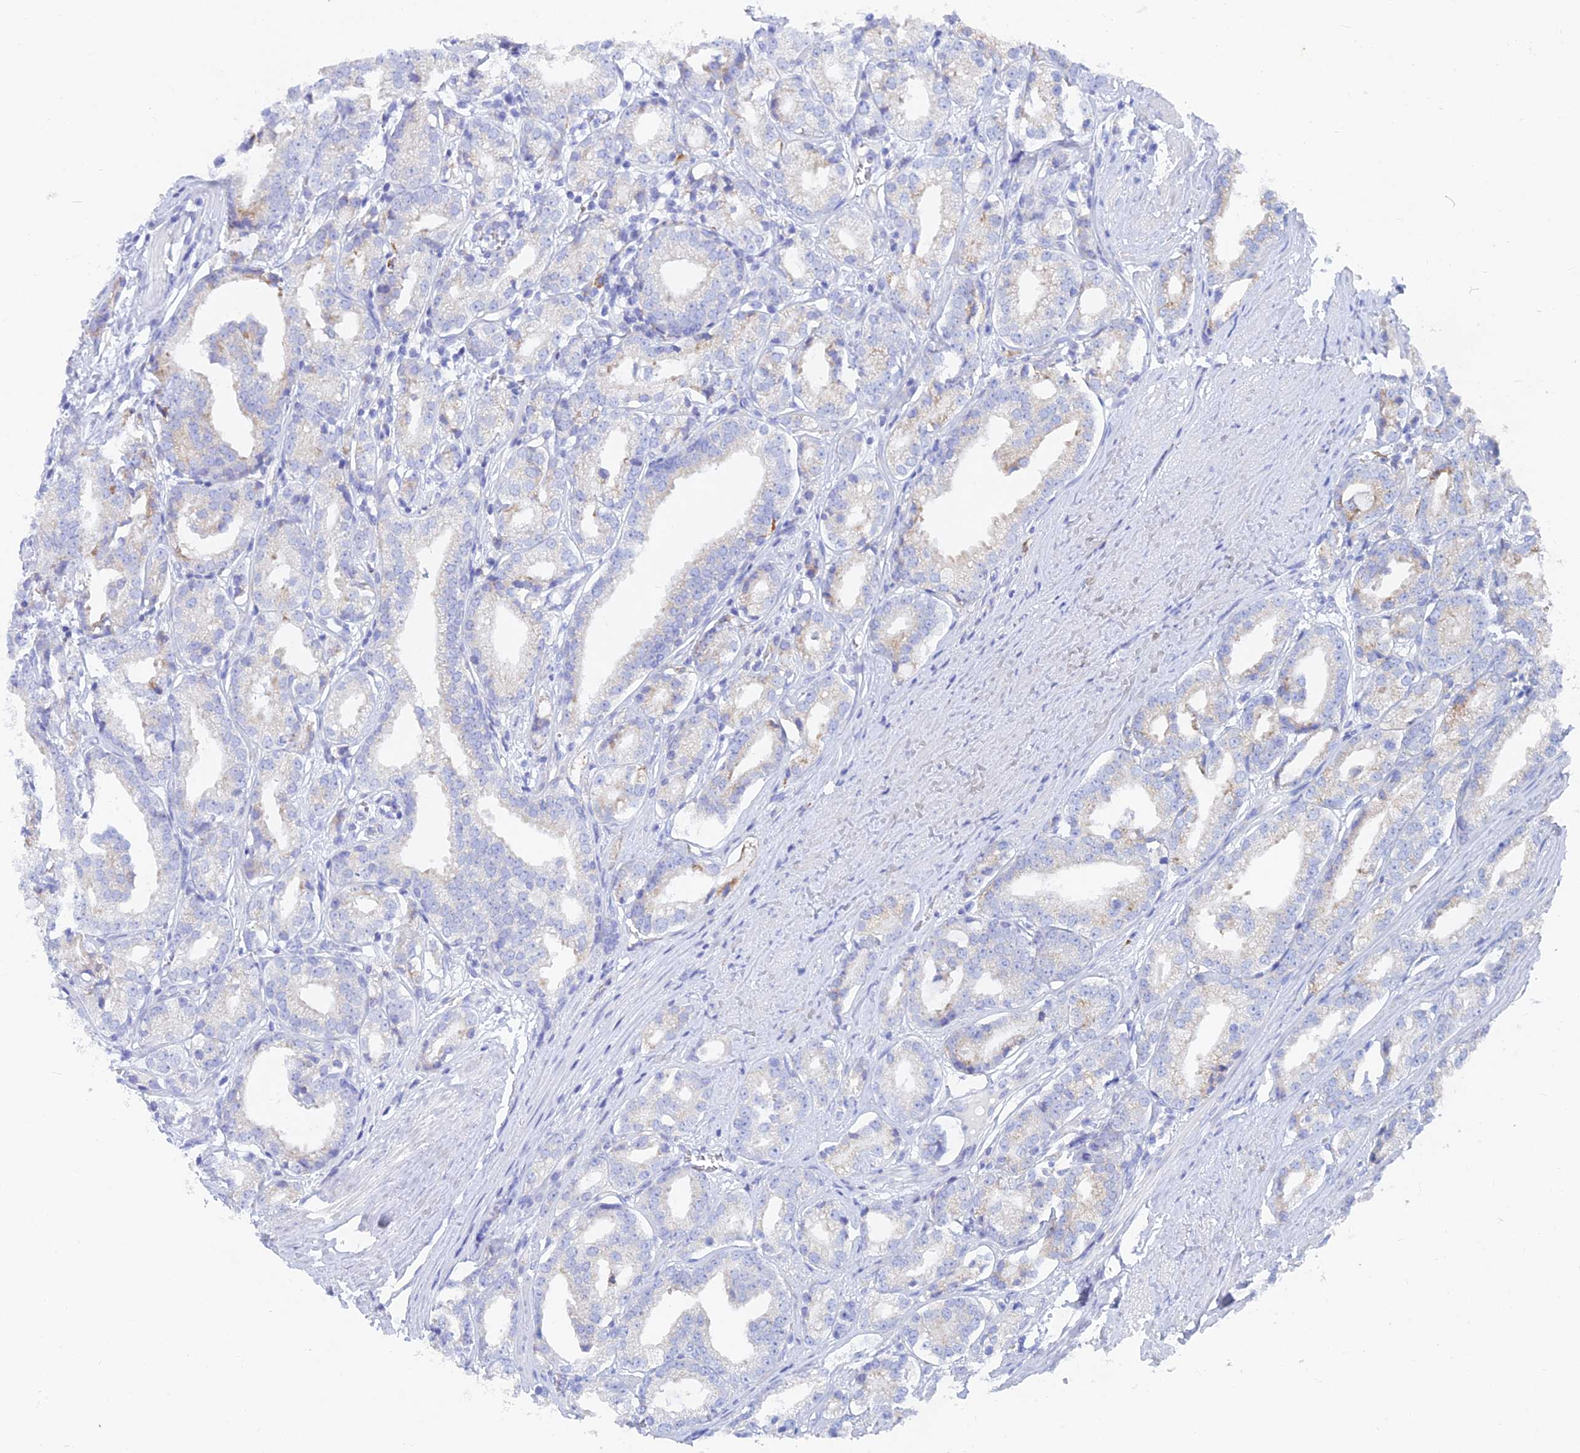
{"staining": {"intensity": "negative", "quantity": "none", "location": "none"}, "tissue": "prostate cancer", "cell_type": "Tumor cells", "image_type": "cancer", "snomed": [{"axis": "morphology", "description": "Adenocarcinoma, High grade"}, {"axis": "topography", "description": "Prostate"}], "caption": "Tumor cells show no significant positivity in prostate high-grade adenocarcinoma.", "gene": "WDR35", "patient": {"sex": "male", "age": 69}}